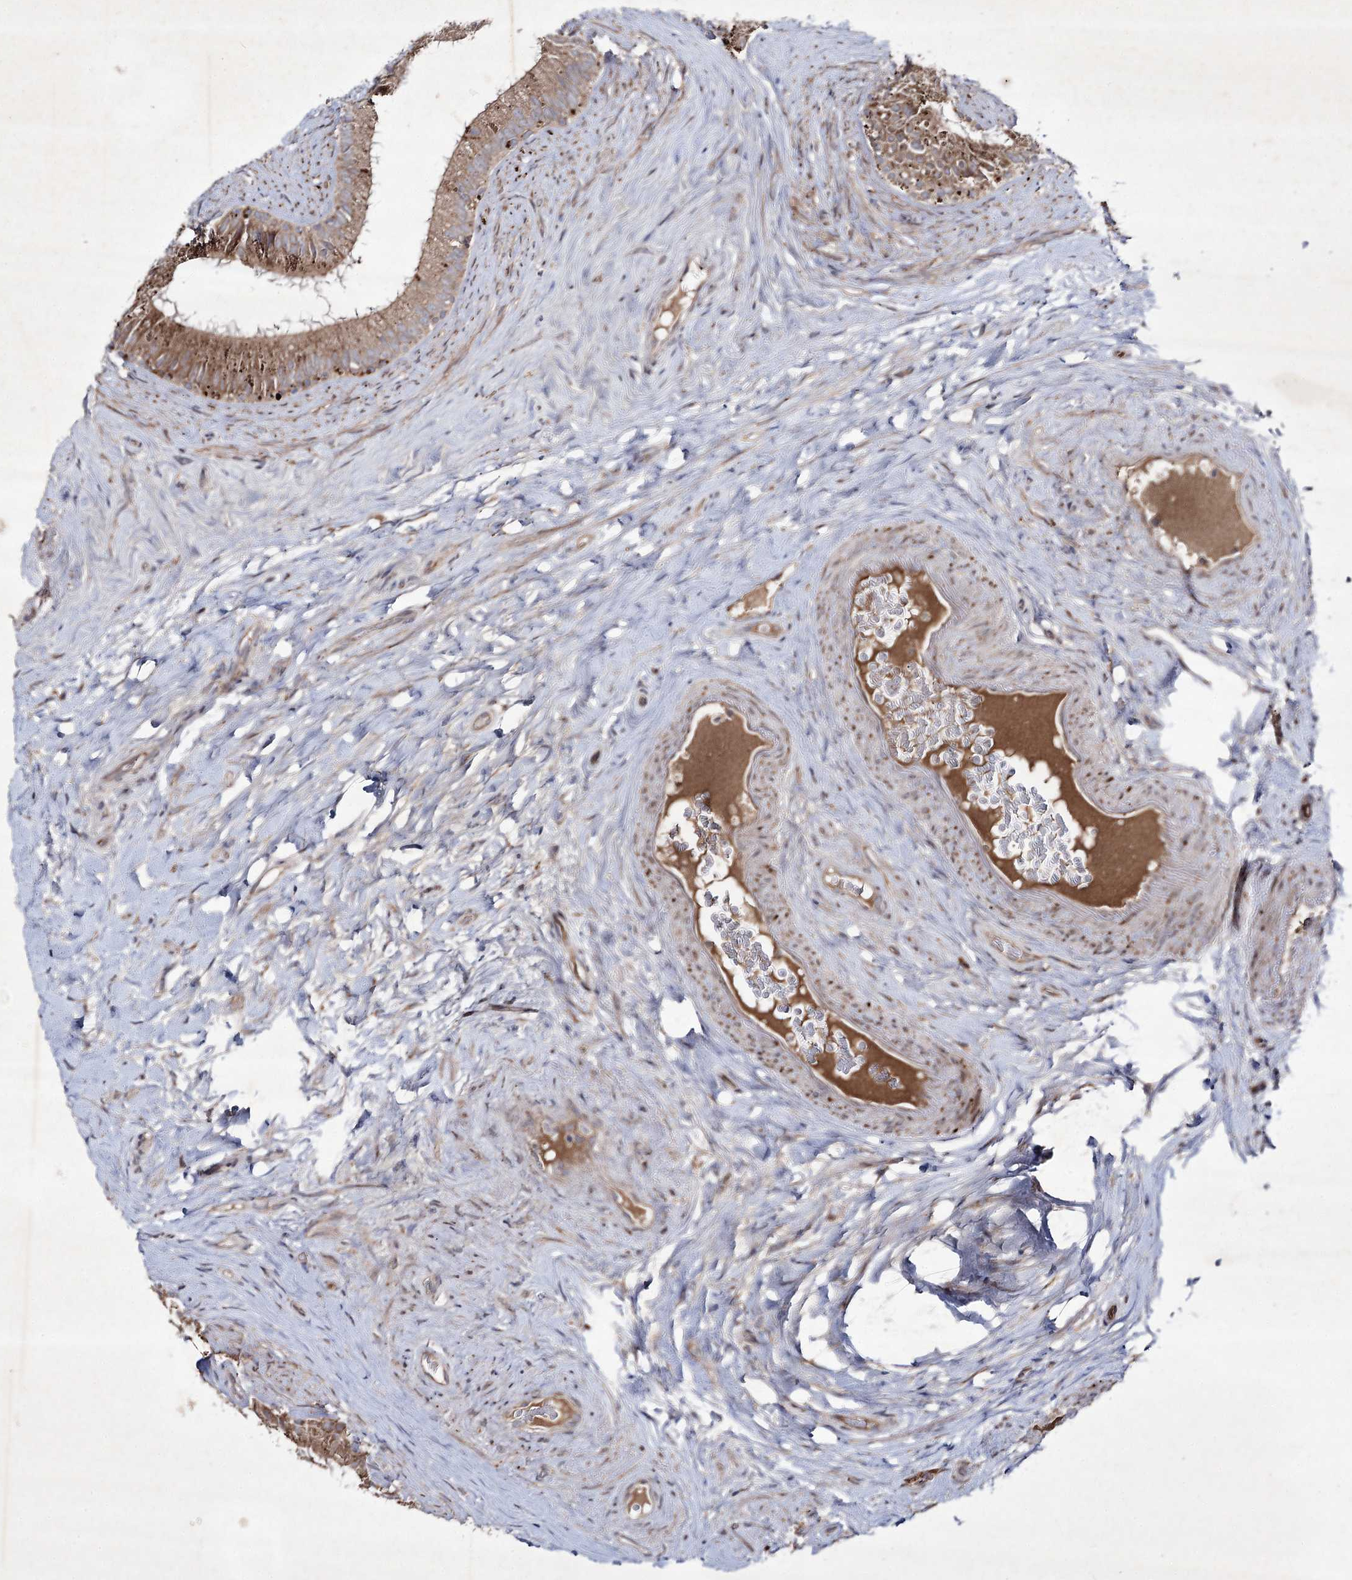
{"staining": {"intensity": "moderate", "quantity": ">75%", "location": "cytoplasmic/membranous"}, "tissue": "epididymis", "cell_type": "Glandular cells", "image_type": "normal", "snomed": [{"axis": "morphology", "description": "Normal tissue, NOS"}, {"axis": "topography", "description": "Epididymis"}], "caption": "Protein staining reveals moderate cytoplasmic/membranous positivity in approximately >75% of glandular cells in unremarkable epididymis. The protein is shown in brown color, while the nuclei are stained blue.", "gene": "ALG9", "patient": {"sex": "male", "age": 84}}